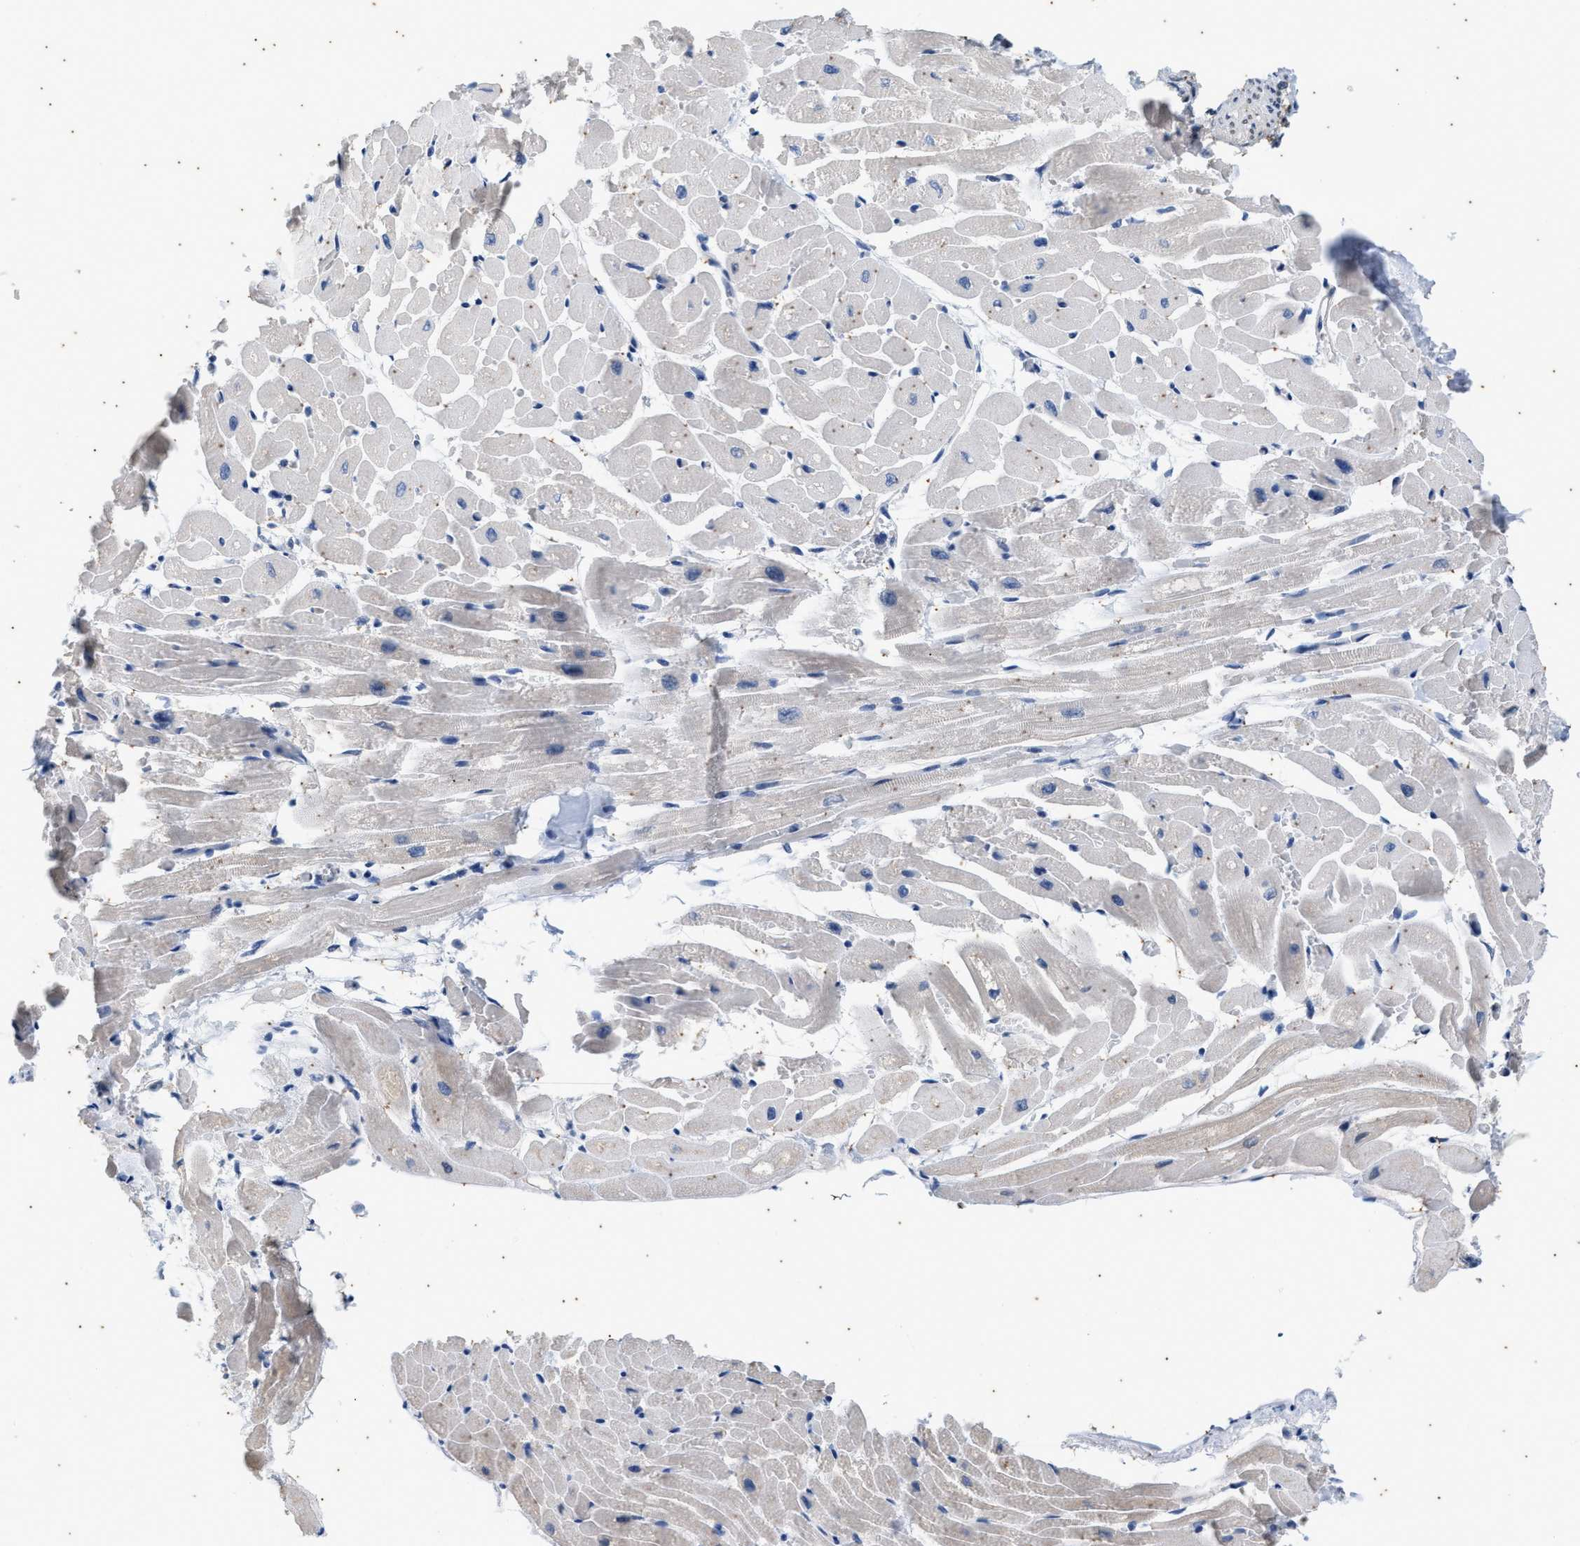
{"staining": {"intensity": "weak", "quantity": "25%-75%", "location": "cytoplasmic/membranous"}, "tissue": "heart muscle", "cell_type": "Cardiomyocytes", "image_type": "normal", "snomed": [{"axis": "morphology", "description": "Normal tissue, NOS"}, {"axis": "topography", "description": "Heart"}], "caption": "Immunohistochemistry (IHC) (DAB (3,3'-diaminobenzidine)) staining of benign heart muscle displays weak cytoplasmic/membranous protein staining in approximately 25%-75% of cardiomyocytes. (DAB (3,3'-diaminobenzidine) IHC, brown staining for protein, blue staining for nuclei).", "gene": "COX19", "patient": {"sex": "male", "age": 45}}